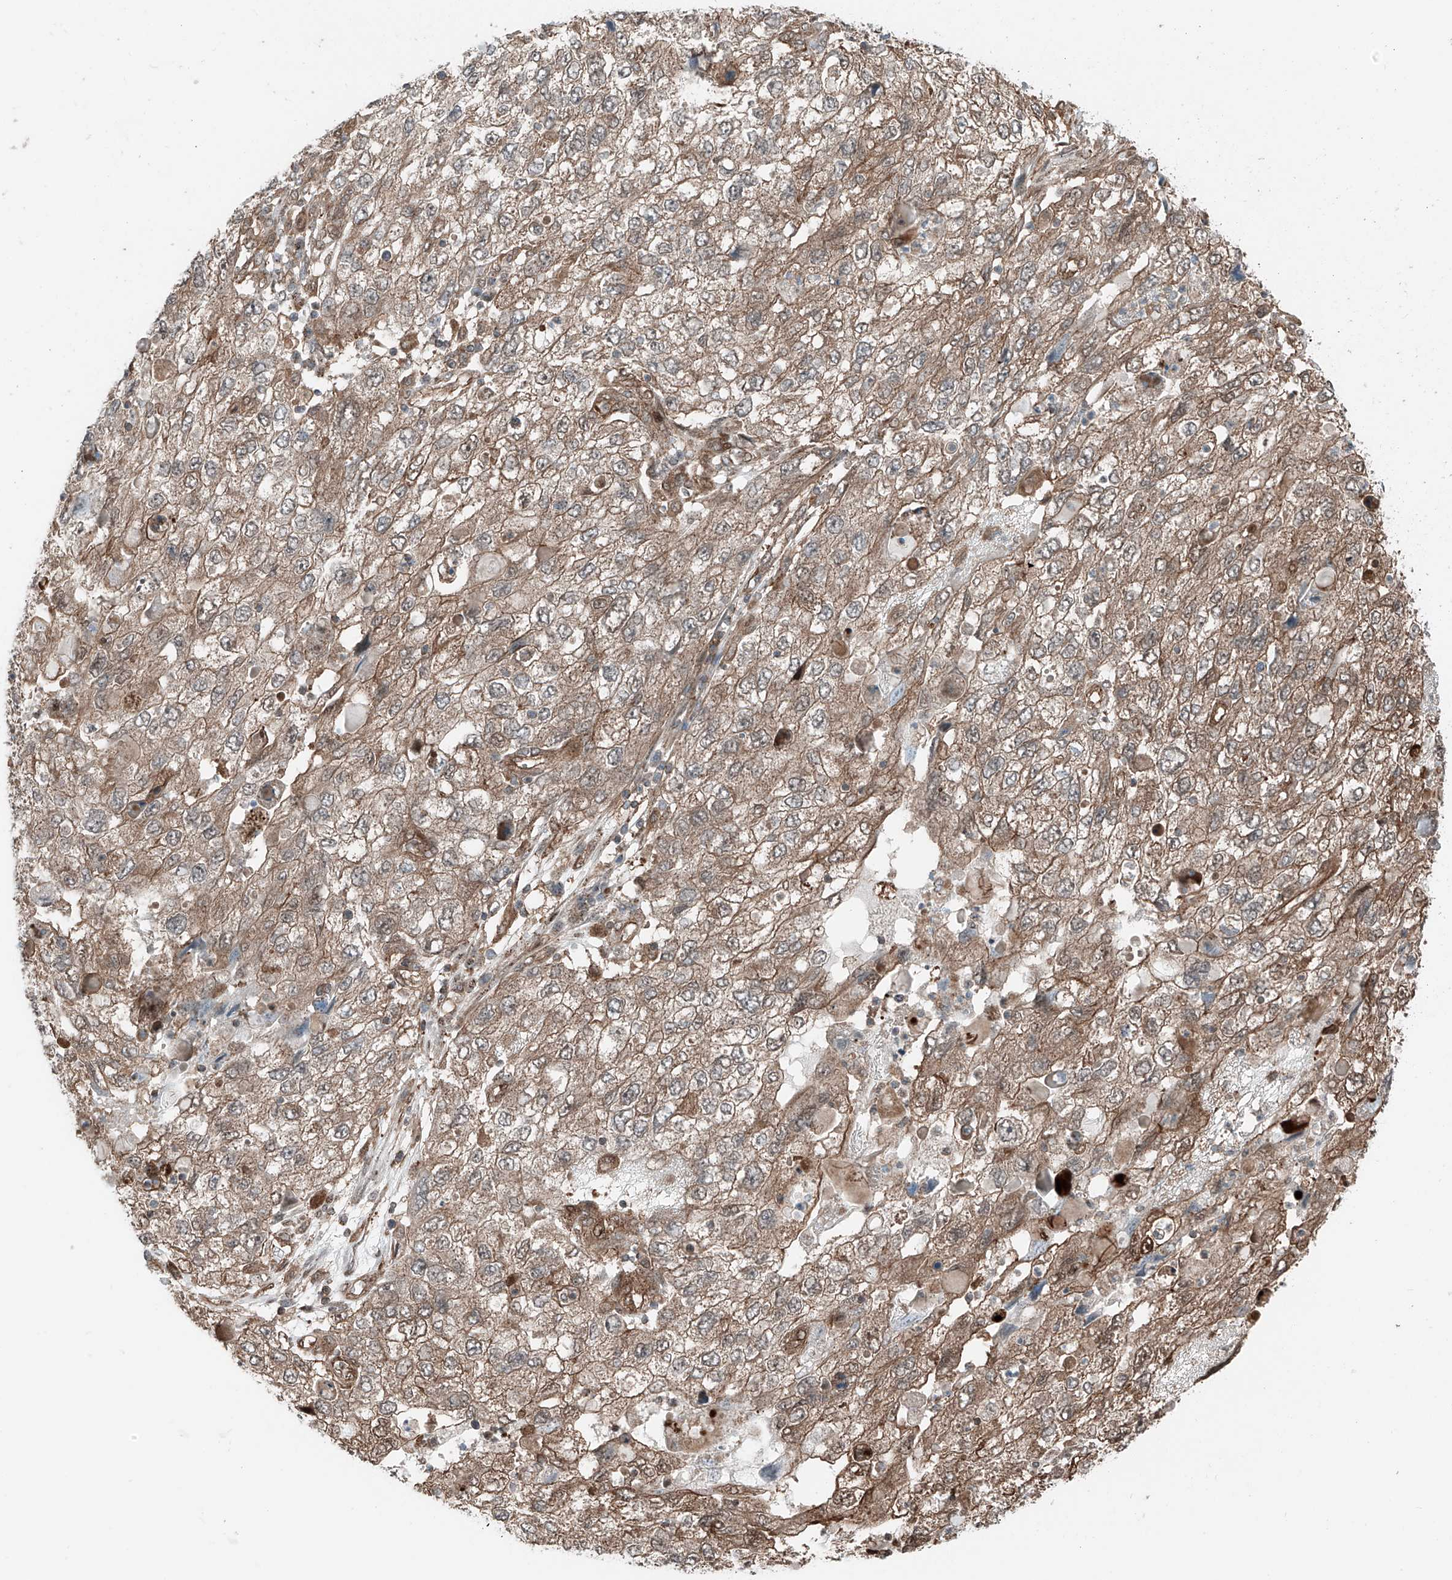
{"staining": {"intensity": "moderate", "quantity": ">75%", "location": "cytoplasmic/membranous"}, "tissue": "endometrial cancer", "cell_type": "Tumor cells", "image_type": "cancer", "snomed": [{"axis": "morphology", "description": "Adenocarcinoma, NOS"}, {"axis": "topography", "description": "Endometrium"}], "caption": "The image reveals immunohistochemical staining of endometrial cancer (adenocarcinoma). There is moderate cytoplasmic/membranous positivity is appreciated in approximately >75% of tumor cells. Using DAB (3,3'-diaminobenzidine) (brown) and hematoxylin (blue) stains, captured at high magnification using brightfield microscopy.", "gene": "USP48", "patient": {"sex": "female", "age": 49}}